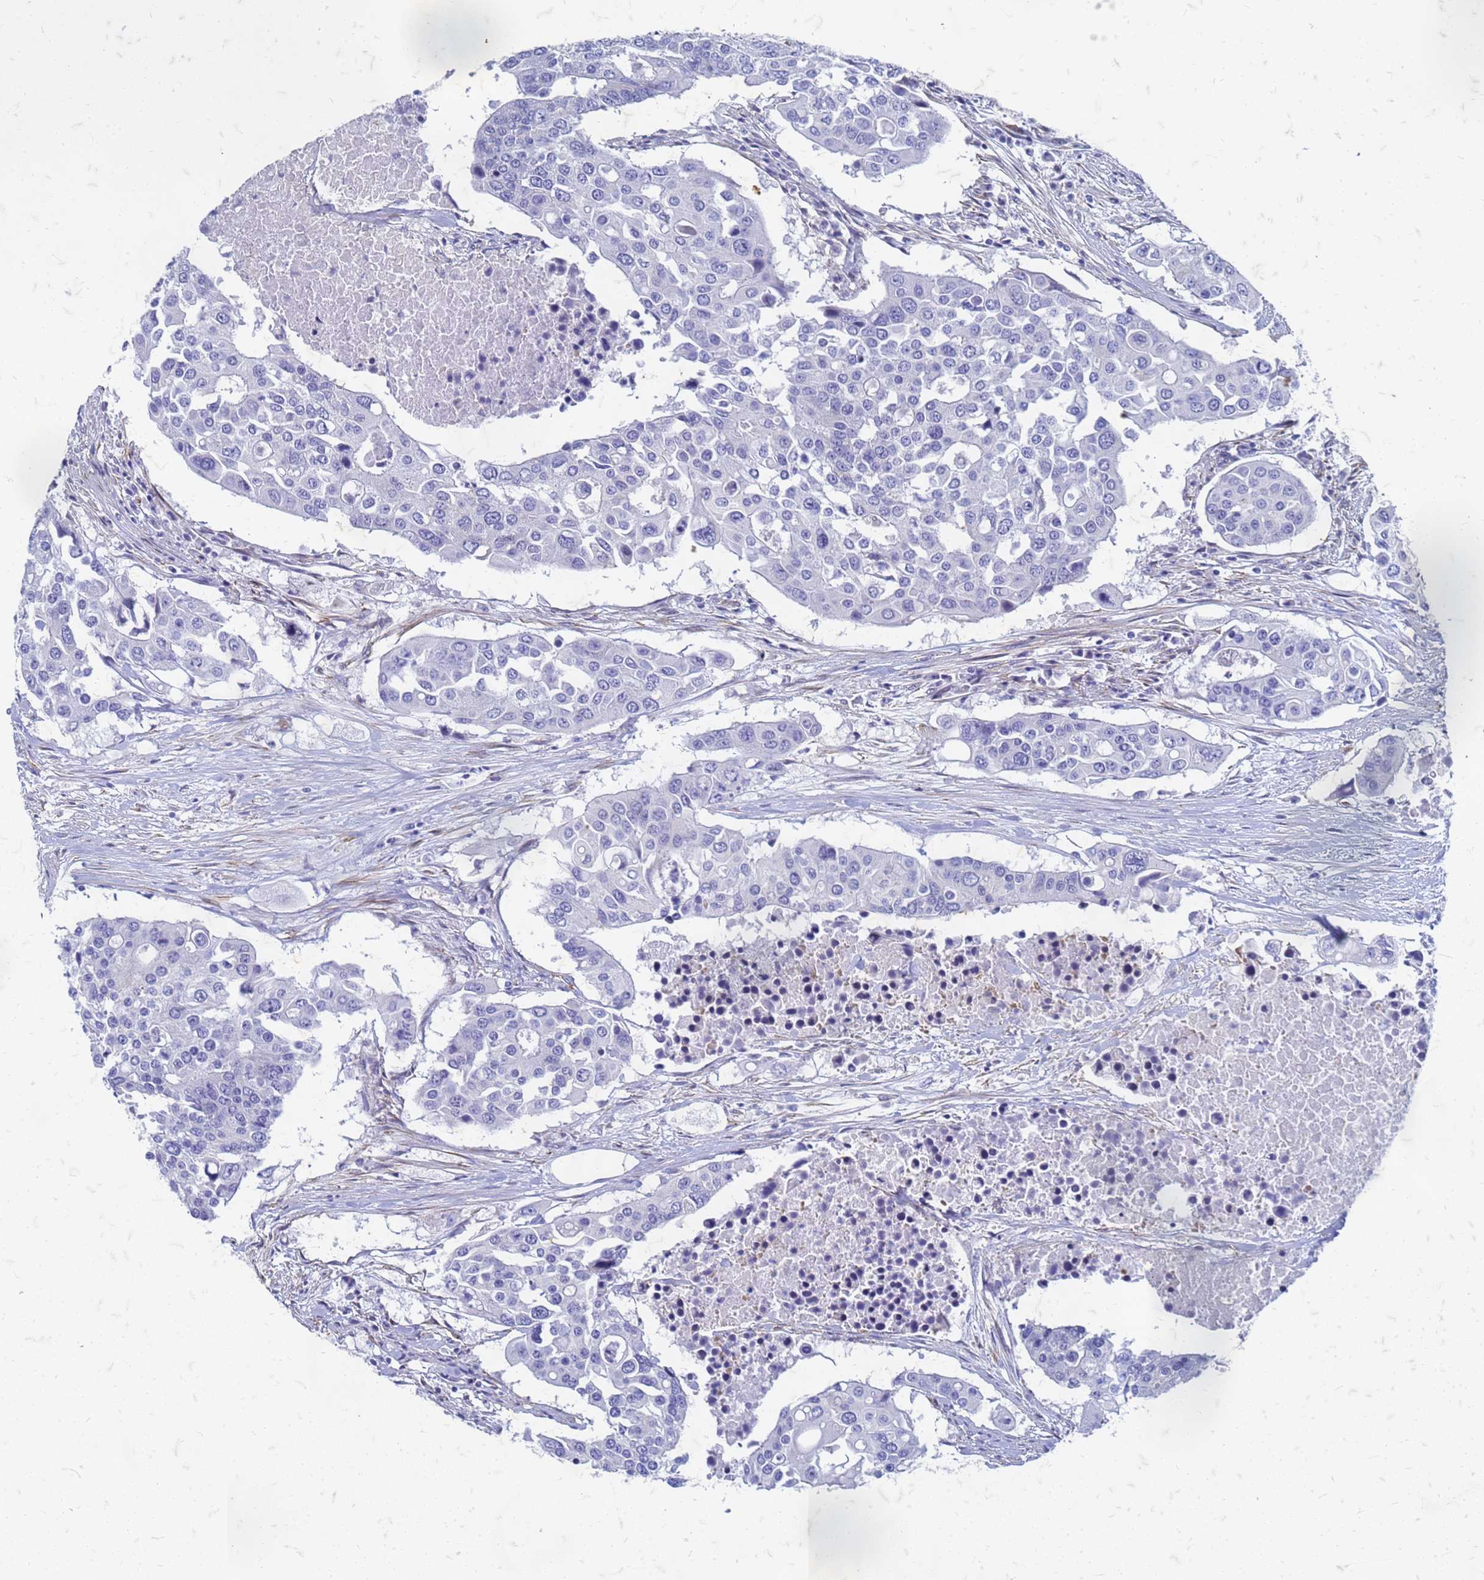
{"staining": {"intensity": "negative", "quantity": "none", "location": "none"}, "tissue": "colorectal cancer", "cell_type": "Tumor cells", "image_type": "cancer", "snomed": [{"axis": "morphology", "description": "Adenocarcinoma, NOS"}, {"axis": "topography", "description": "Colon"}], "caption": "This is a image of IHC staining of adenocarcinoma (colorectal), which shows no positivity in tumor cells. (DAB IHC visualized using brightfield microscopy, high magnification).", "gene": "TRIM64B", "patient": {"sex": "male", "age": 77}}